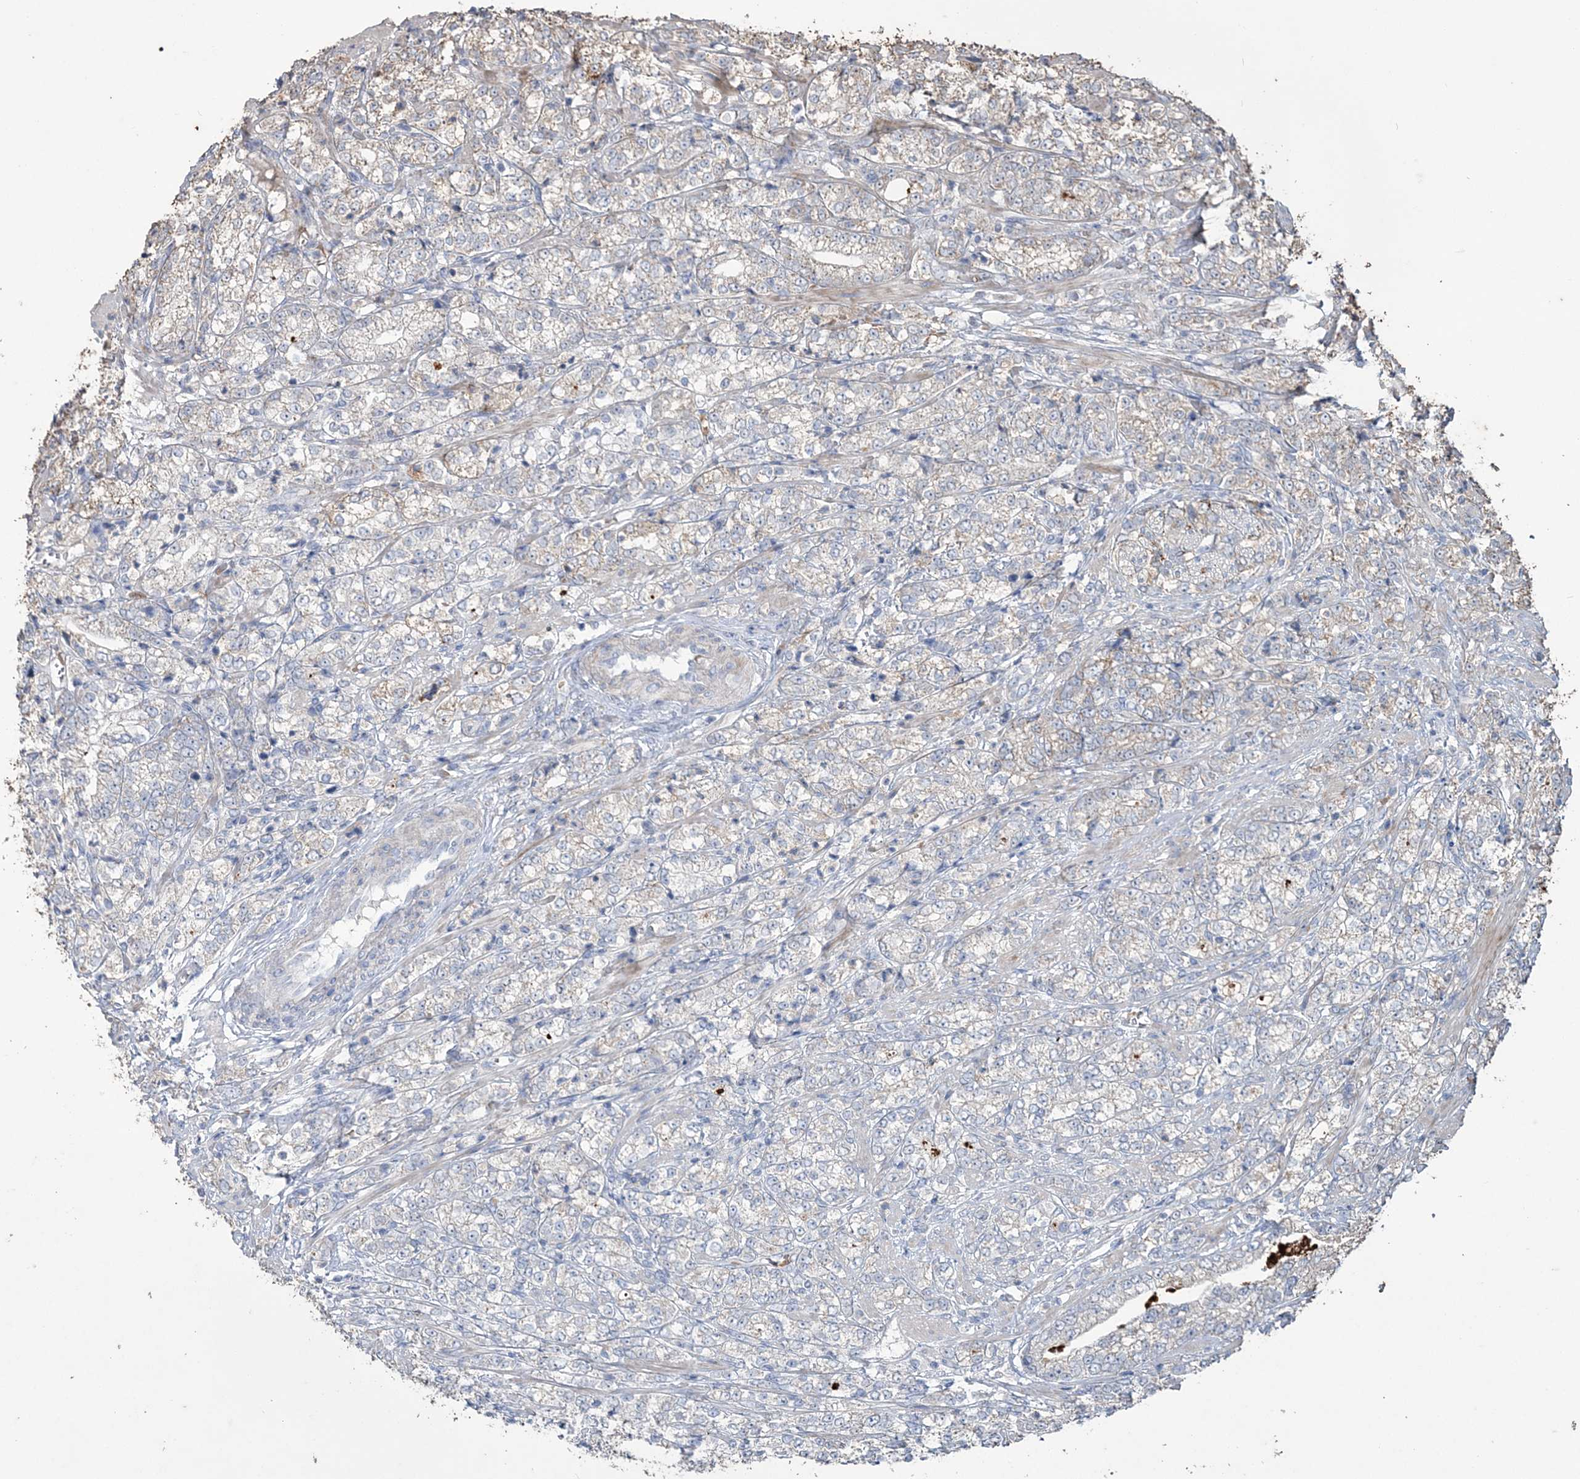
{"staining": {"intensity": "weak", "quantity": "<25%", "location": "cytoplasmic/membranous"}, "tissue": "prostate cancer", "cell_type": "Tumor cells", "image_type": "cancer", "snomed": [{"axis": "morphology", "description": "Adenocarcinoma, High grade"}, {"axis": "topography", "description": "Prostate"}], "caption": "IHC photomicrograph of high-grade adenocarcinoma (prostate) stained for a protein (brown), which displays no positivity in tumor cells. Nuclei are stained in blue.", "gene": "SFMBT2", "patient": {"sex": "male", "age": 69}}